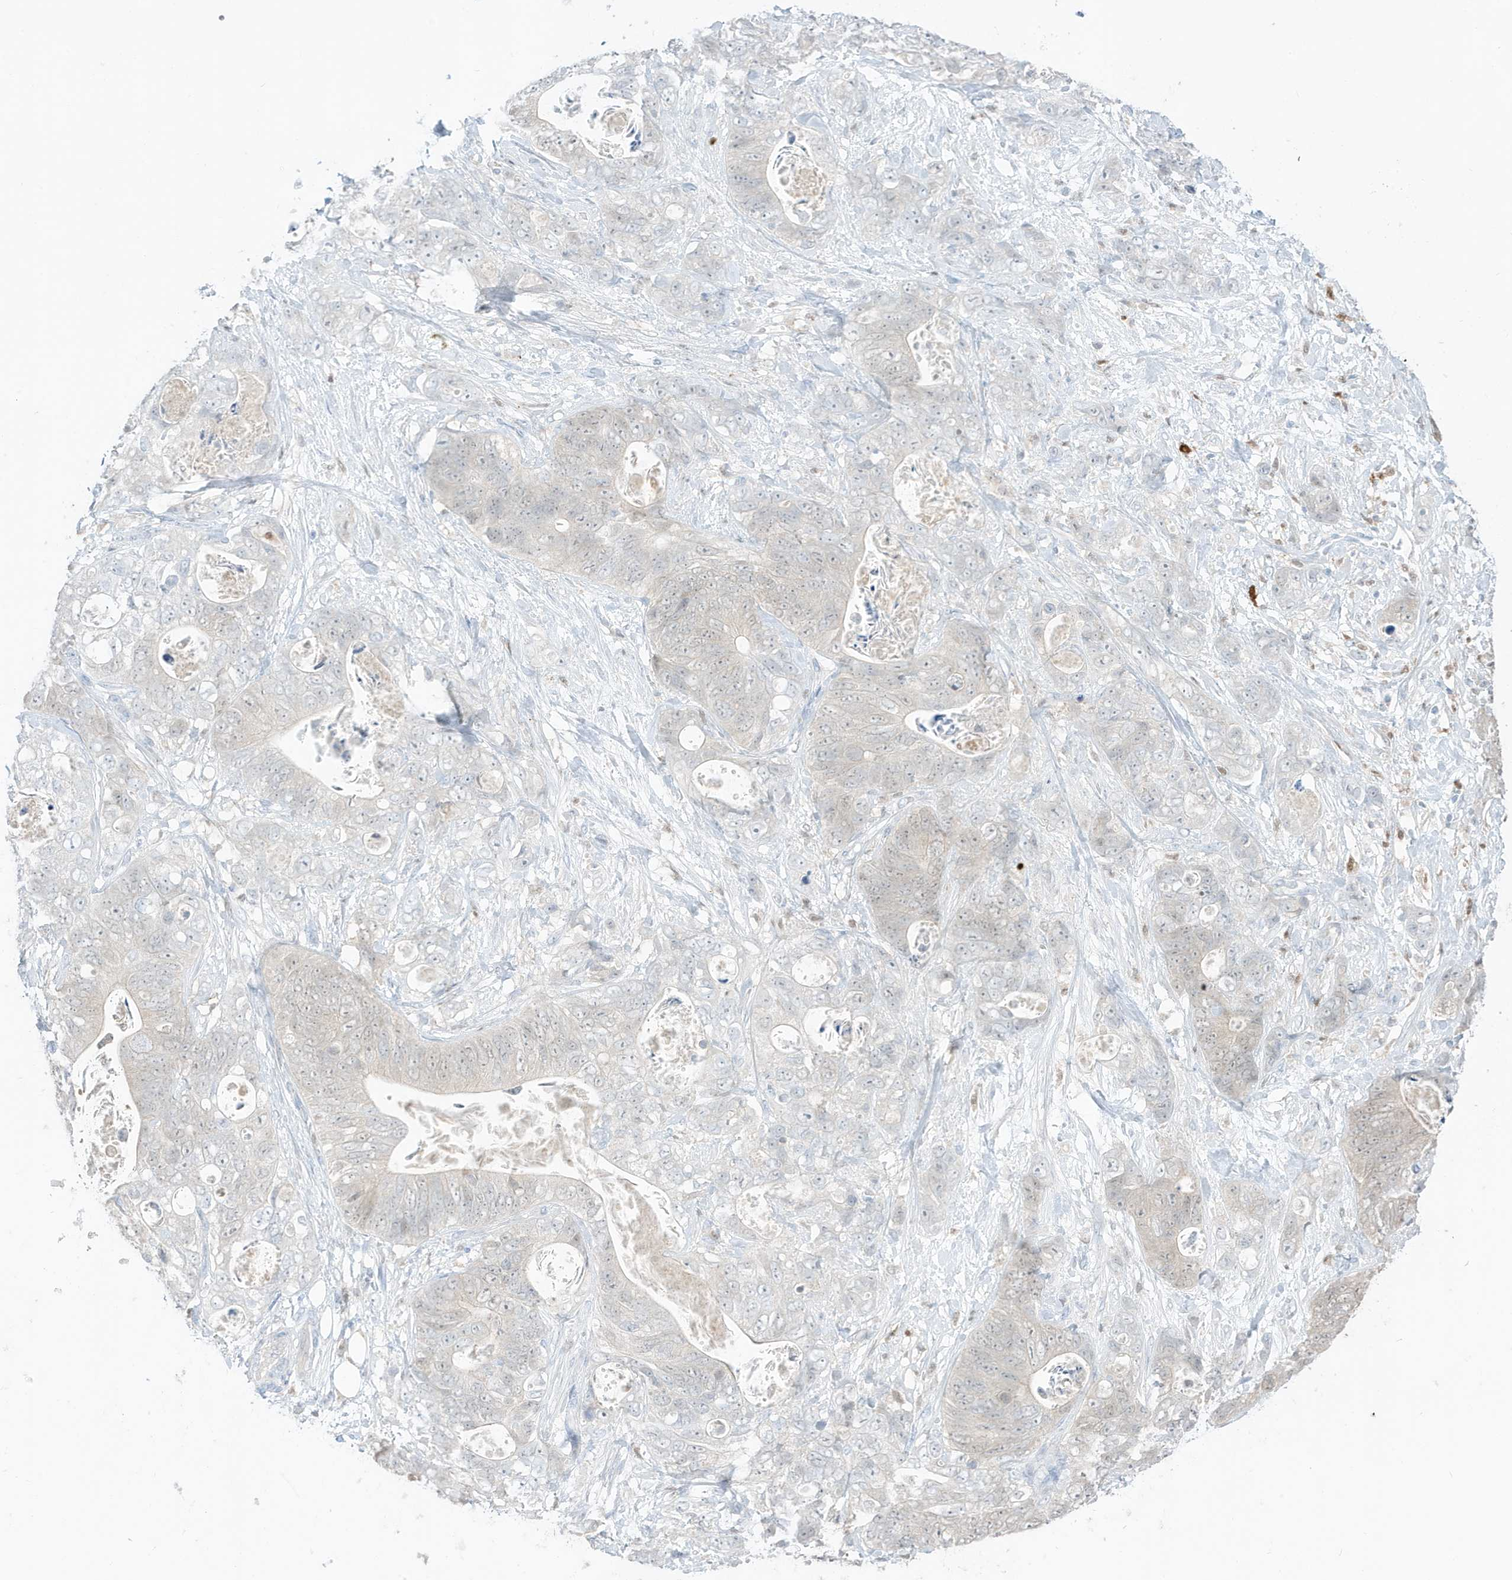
{"staining": {"intensity": "weak", "quantity": "<25%", "location": "nuclear"}, "tissue": "stomach cancer", "cell_type": "Tumor cells", "image_type": "cancer", "snomed": [{"axis": "morphology", "description": "Normal tissue, NOS"}, {"axis": "morphology", "description": "Adenocarcinoma, NOS"}, {"axis": "topography", "description": "Stomach"}], "caption": "Immunohistochemistry of stomach cancer (adenocarcinoma) displays no expression in tumor cells.", "gene": "GCA", "patient": {"sex": "female", "age": 89}}